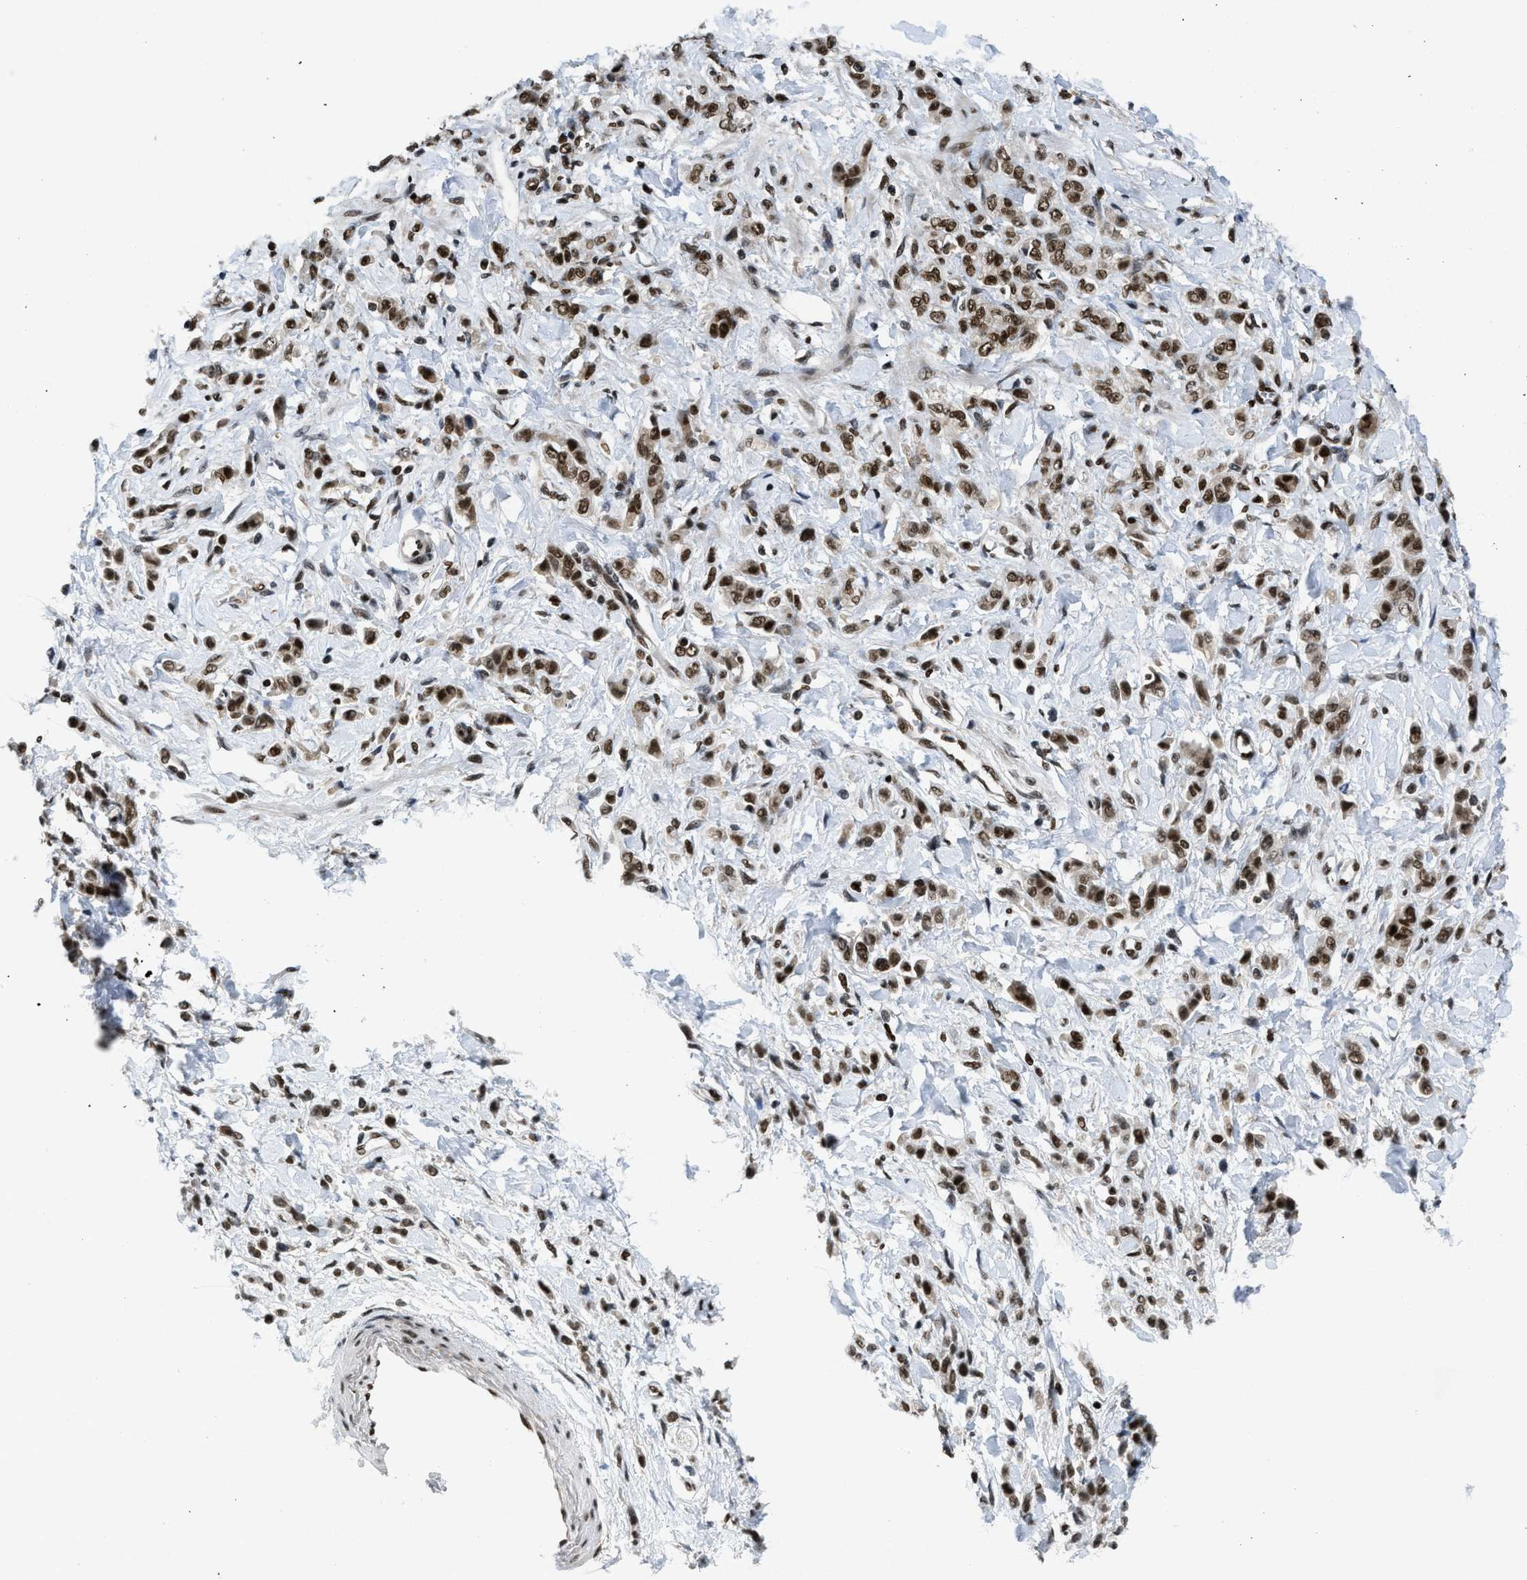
{"staining": {"intensity": "strong", "quantity": ">75%", "location": "nuclear"}, "tissue": "stomach cancer", "cell_type": "Tumor cells", "image_type": "cancer", "snomed": [{"axis": "morphology", "description": "Normal tissue, NOS"}, {"axis": "morphology", "description": "Adenocarcinoma, NOS"}, {"axis": "topography", "description": "Stomach"}], "caption": "IHC staining of adenocarcinoma (stomach), which shows high levels of strong nuclear expression in about >75% of tumor cells indicating strong nuclear protein expression. The staining was performed using DAB (3,3'-diaminobenzidine) (brown) for protein detection and nuclei were counterstained in hematoxylin (blue).", "gene": "RFX5", "patient": {"sex": "male", "age": 82}}